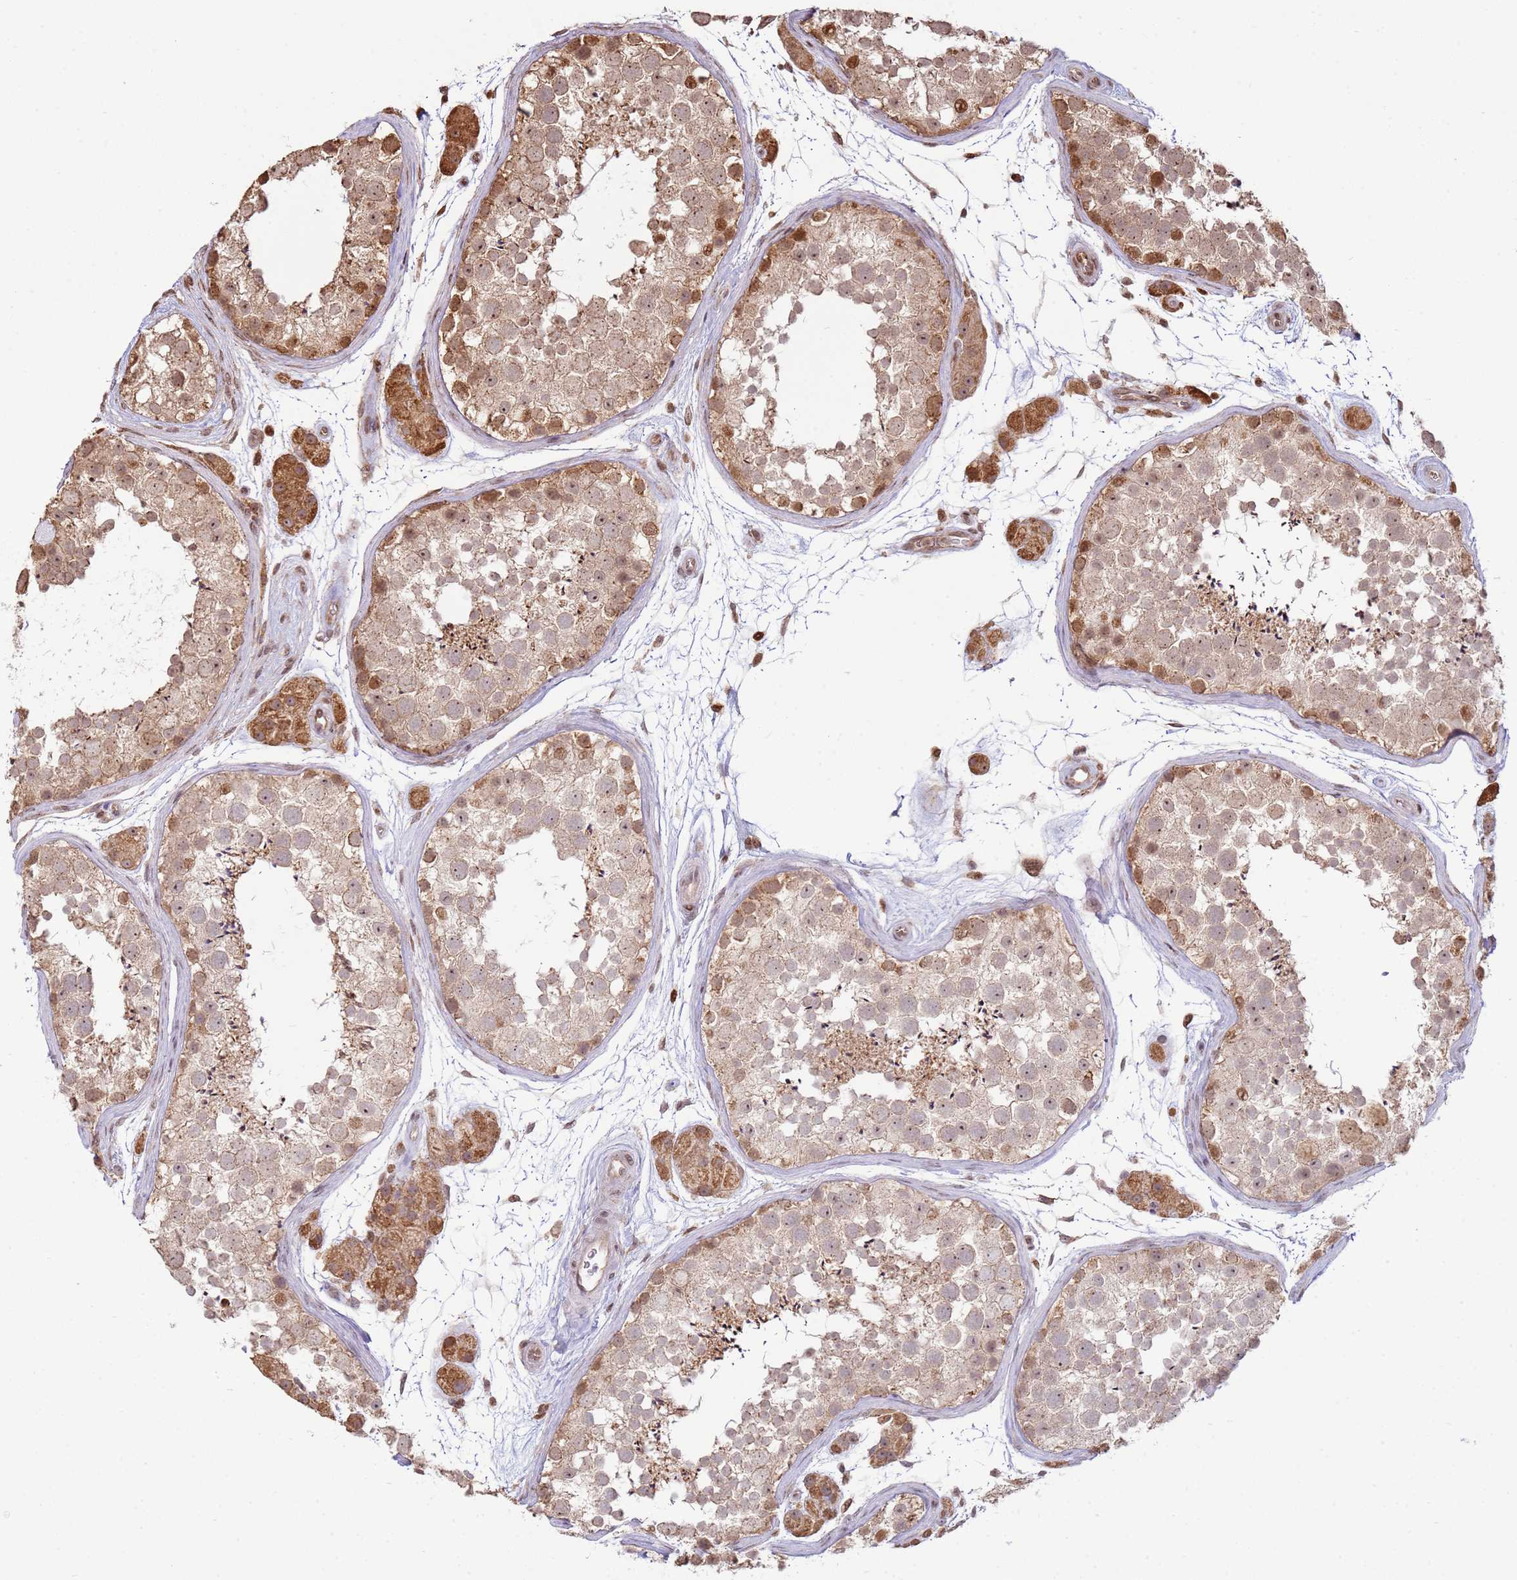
{"staining": {"intensity": "moderate", "quantity": ">75%", "location": "cytoplasmic/membranous"}, "tissue": "testis", "cell_type": "Cells in seminiferous ducts", "image_type": "normal", "snomed": [{"axis": "morphology", "description": "Normal tissue, NOS"}, {"axis": "topography", "description": "Testis"}], "caption": "Immunohistochemistry micrograph of normal human testis stained for a protein (brown), which reveals medium levels of moderate cytoplasmic/membranous expression in about >75% of cells in seminiferous ducts.", "gene": "SCAF1", "patient": {"sex": "male", "age": 41}}